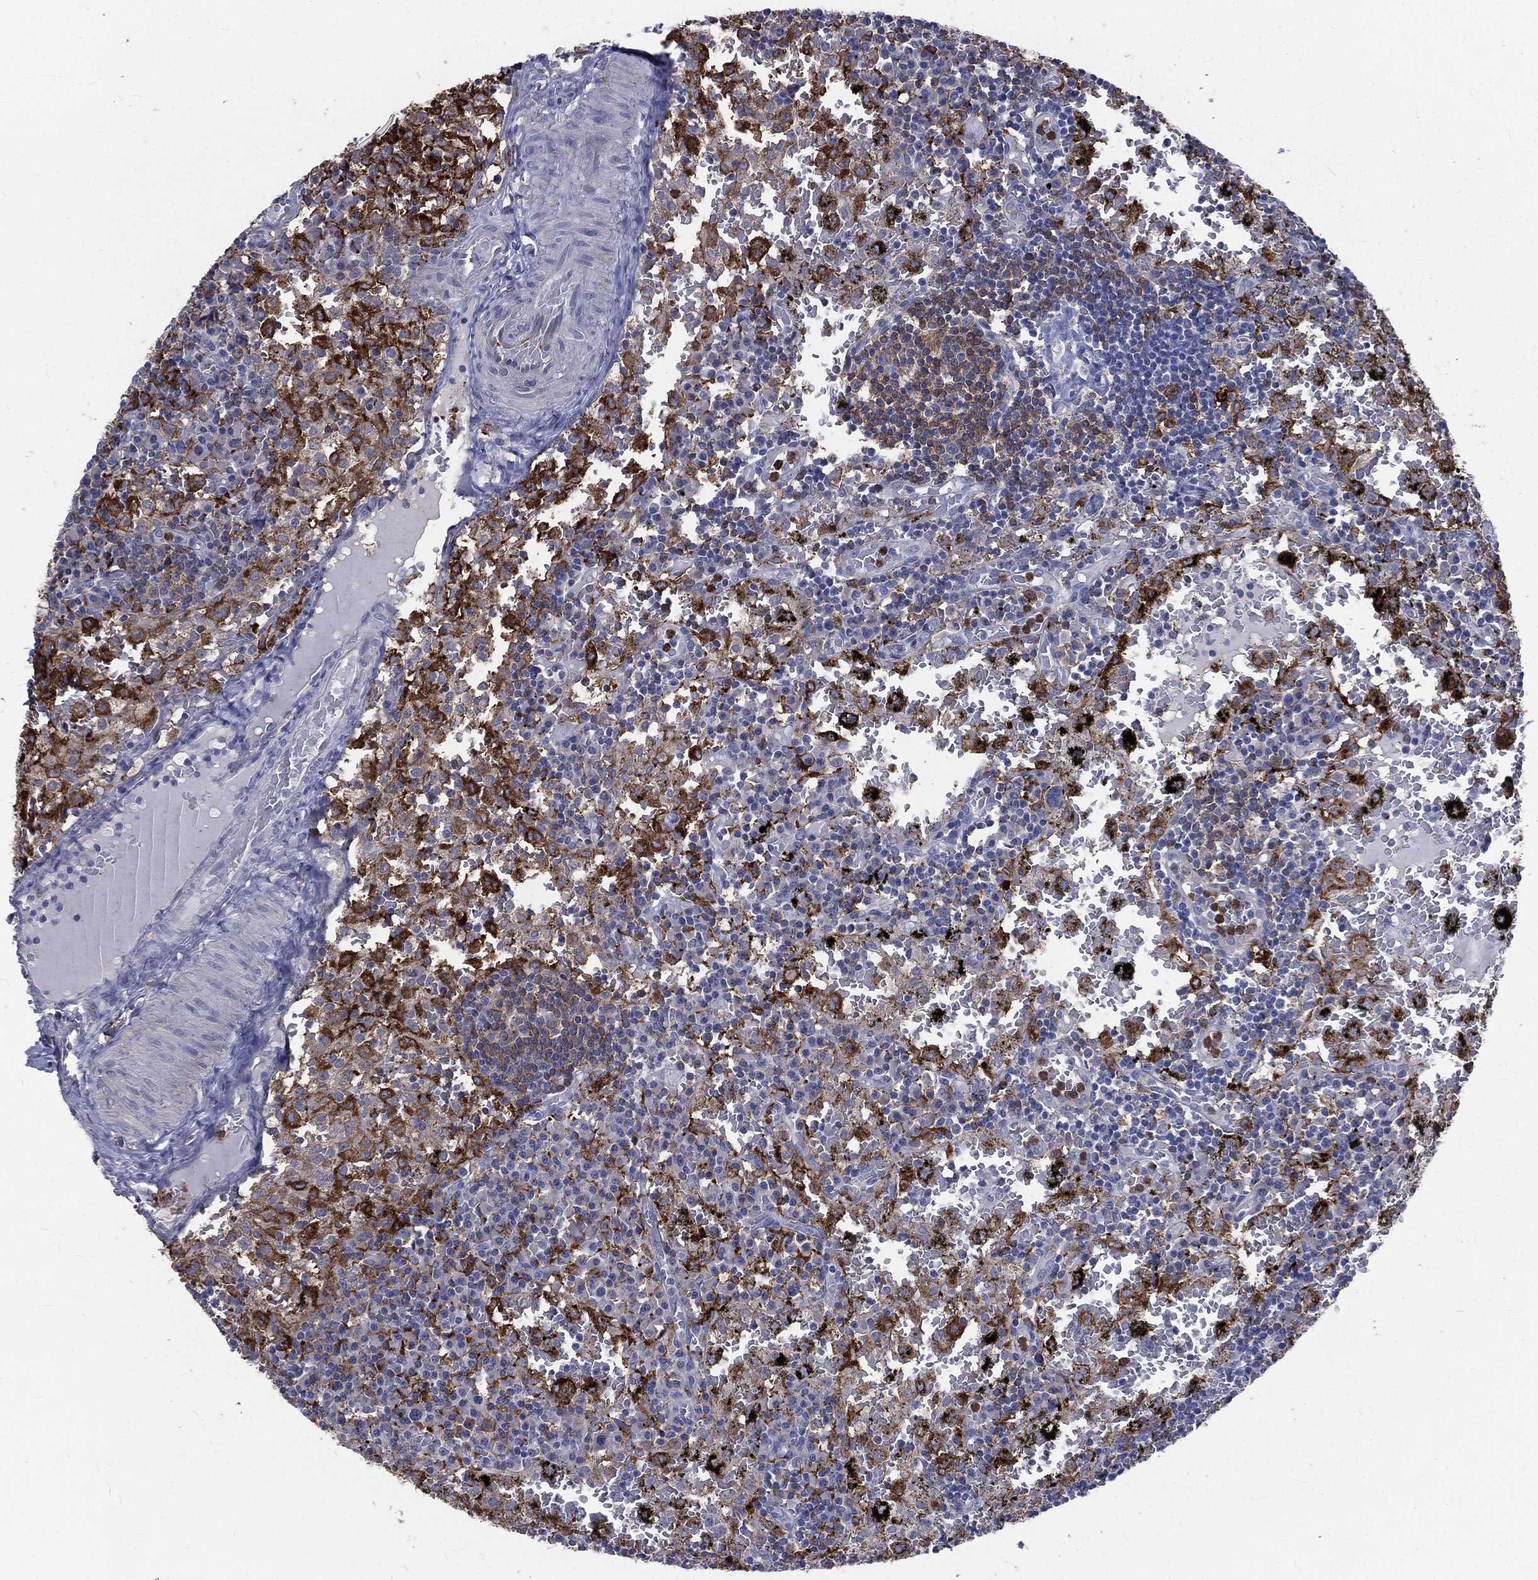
{"staining": {"intensity": "strong", "quantity": "<25%", "location": "cytoplasmic/membranous"}, "tissue": "lymph node", "cell_type": "Germinal center cells", "image_type": "normal", "snomed": [{"axis": "morphology", "description": "Normal tissue, NOS"}, {"axis": "topography", "description": "Lymph node"}], "caption": "Immunohistochemical staining of unremarkable human lymph node demonstrates medium levels of strong cytoplasmic/membranous positivity in approximately <25% of germinal center cells. (DAB = brown stain, brightfield microscopy at high magnification).", "gene": "BASP1", "patient": {"sex": "male", "age": 62}}